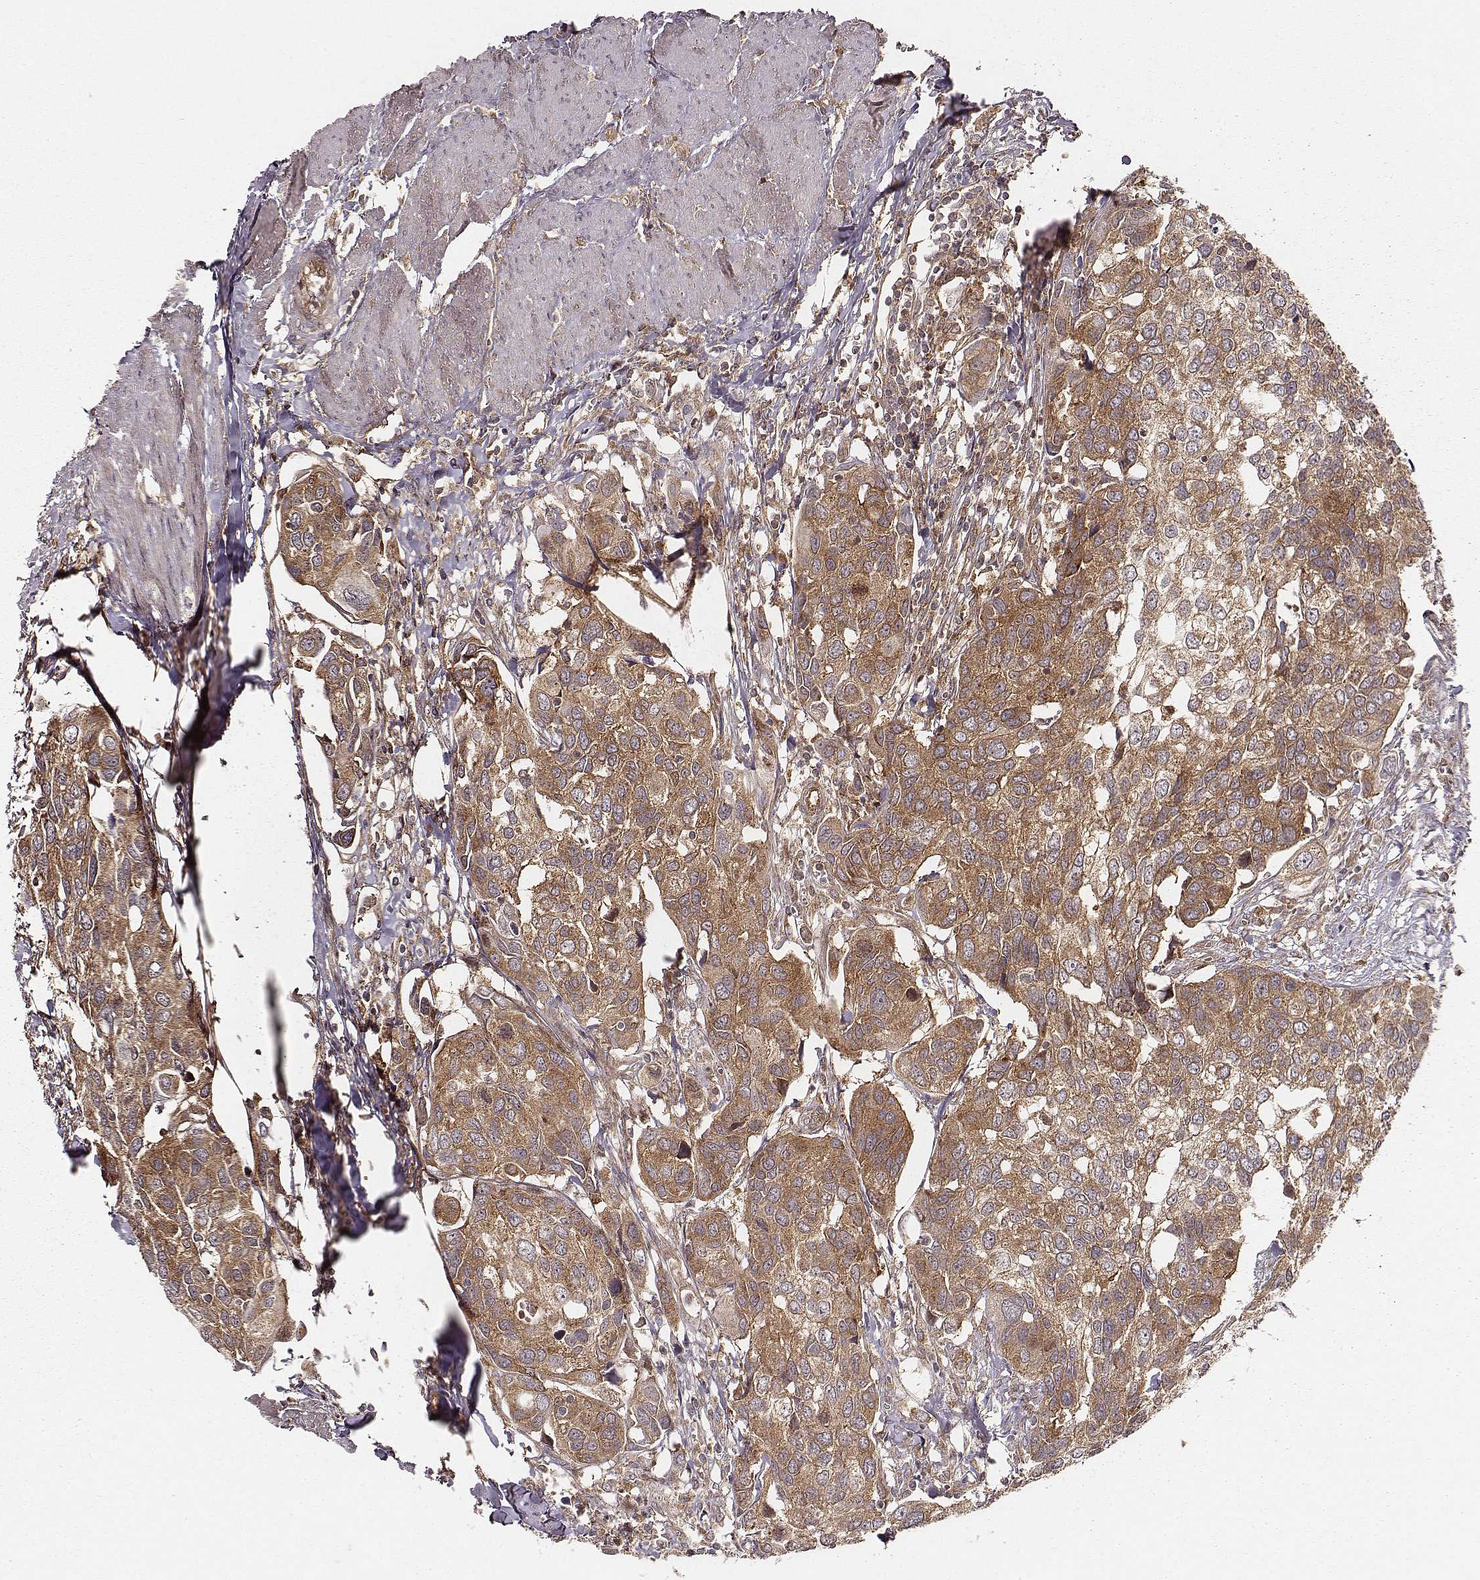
{"staining": {"intensity": "moderate", "quantity": ">75%", "location": "cytoplasmic/membranous"}, "tissue": "urothelial cancer", "cell_type": "Tumor cells", "image_type": "cancer", "snomed": [{"axis": "morphology", "description": "Urothelial carcinoma, High grade"}, {"axis": "topography", "description": "Urinary bladder"}], "caption": "Immunohistochemistry (IHC) histopathology image of urothelial cancer stained for a protein (brown), which reveals medium levels of moderate cytoplasmic/membranous expression in about >75% of tumor cells.", "gene": "VPS26A", "patient": {"sex": "male", "age": 60}}